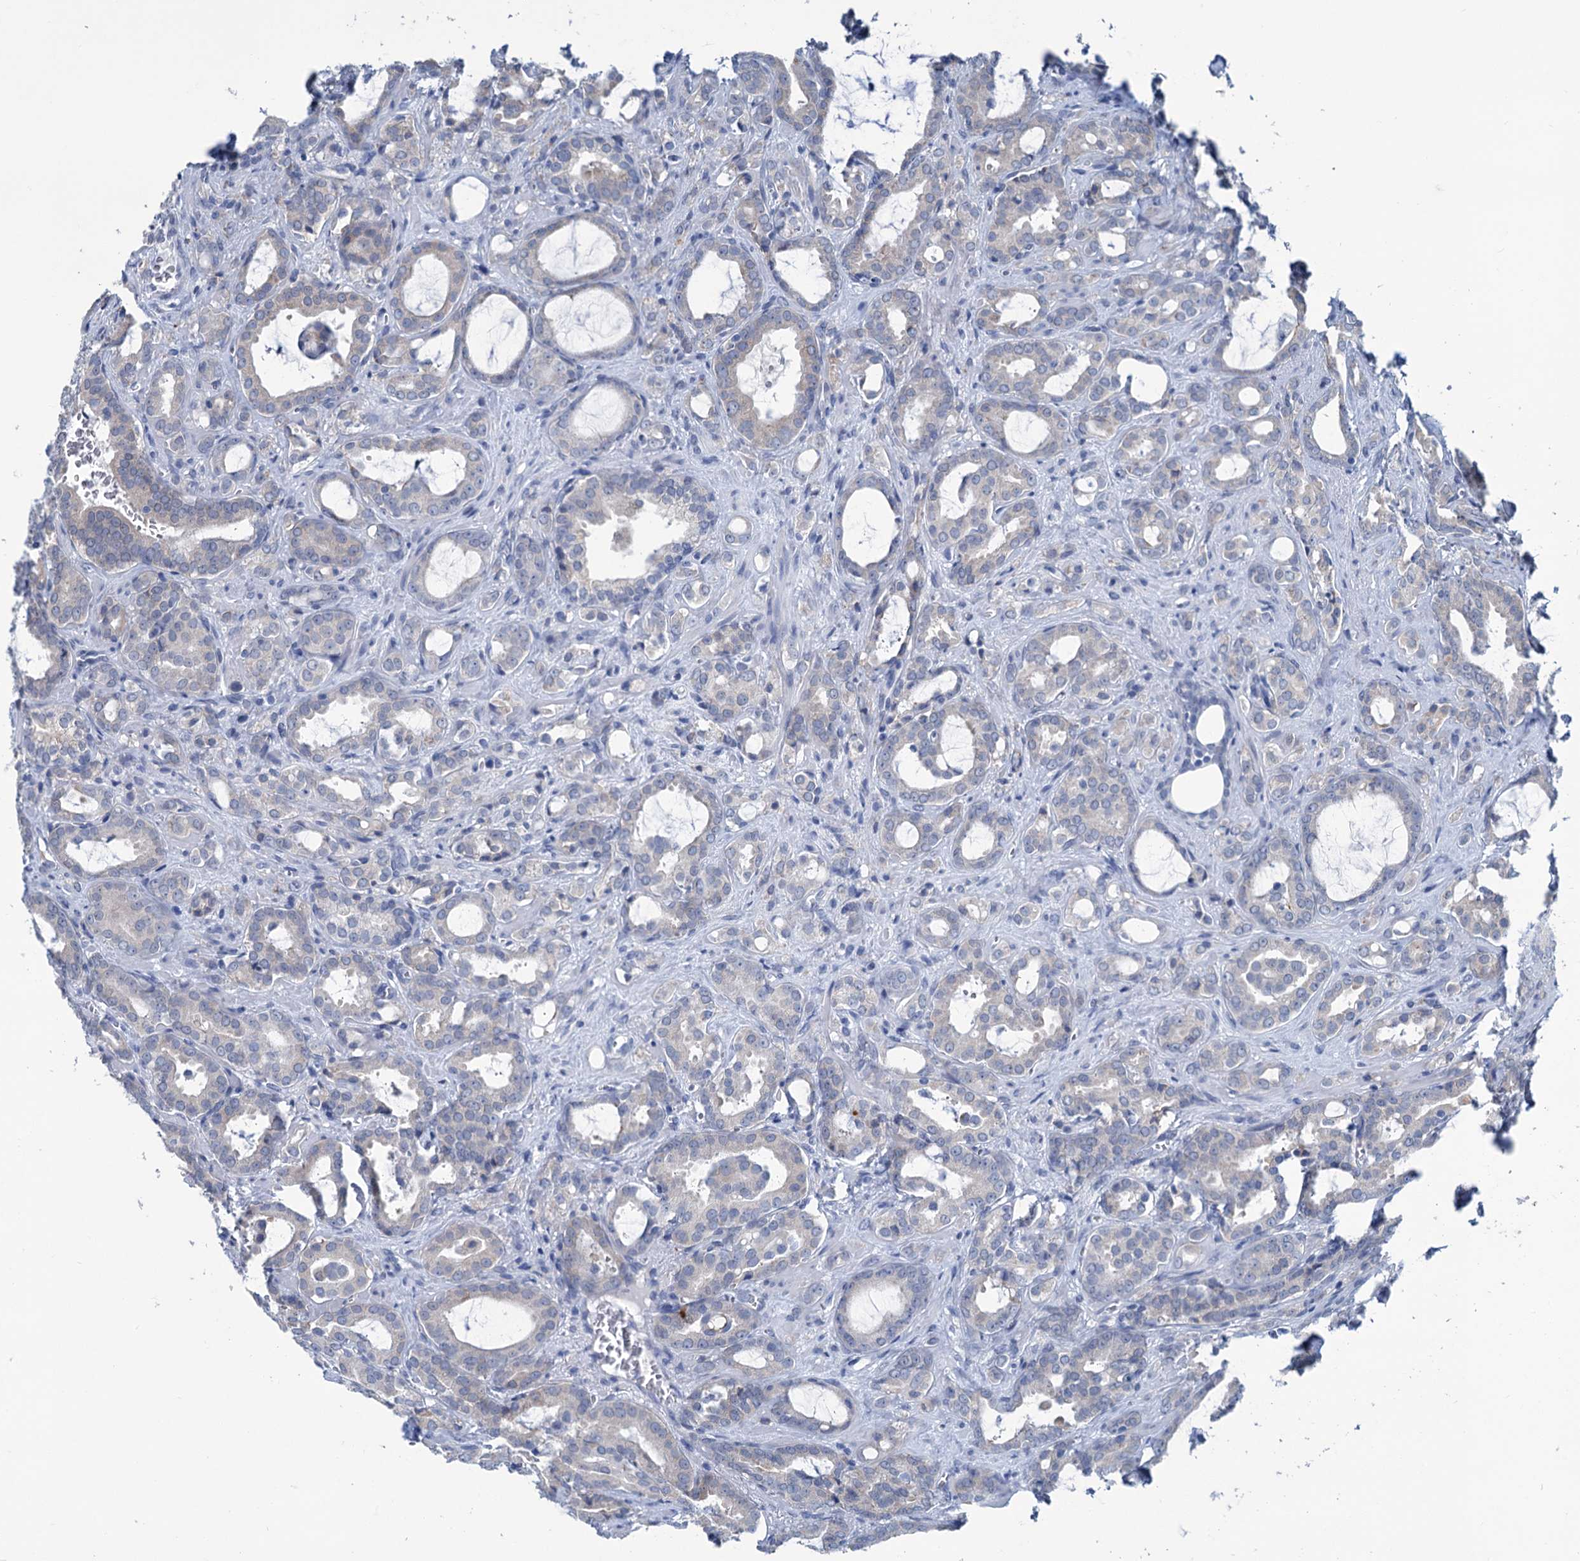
{"staining": {"intensity": "negative", "quantity": "none", "location": "none"}, "tissue": "prostate cancer", "cell_type": "Tumor cells", "image_type": "cancer", "snomed": [{"axis": "morphology", "description": "Adenocarcinoma, High grade"}, {"axis": "topography", "description": "Prostate"}], "caption": "The histopathology image displays no significant staining in tumor cells of prostate adenocarcinoma (high-grade).", "gene": "NEU3", "patient": {"sex": "male", "age": 72}}